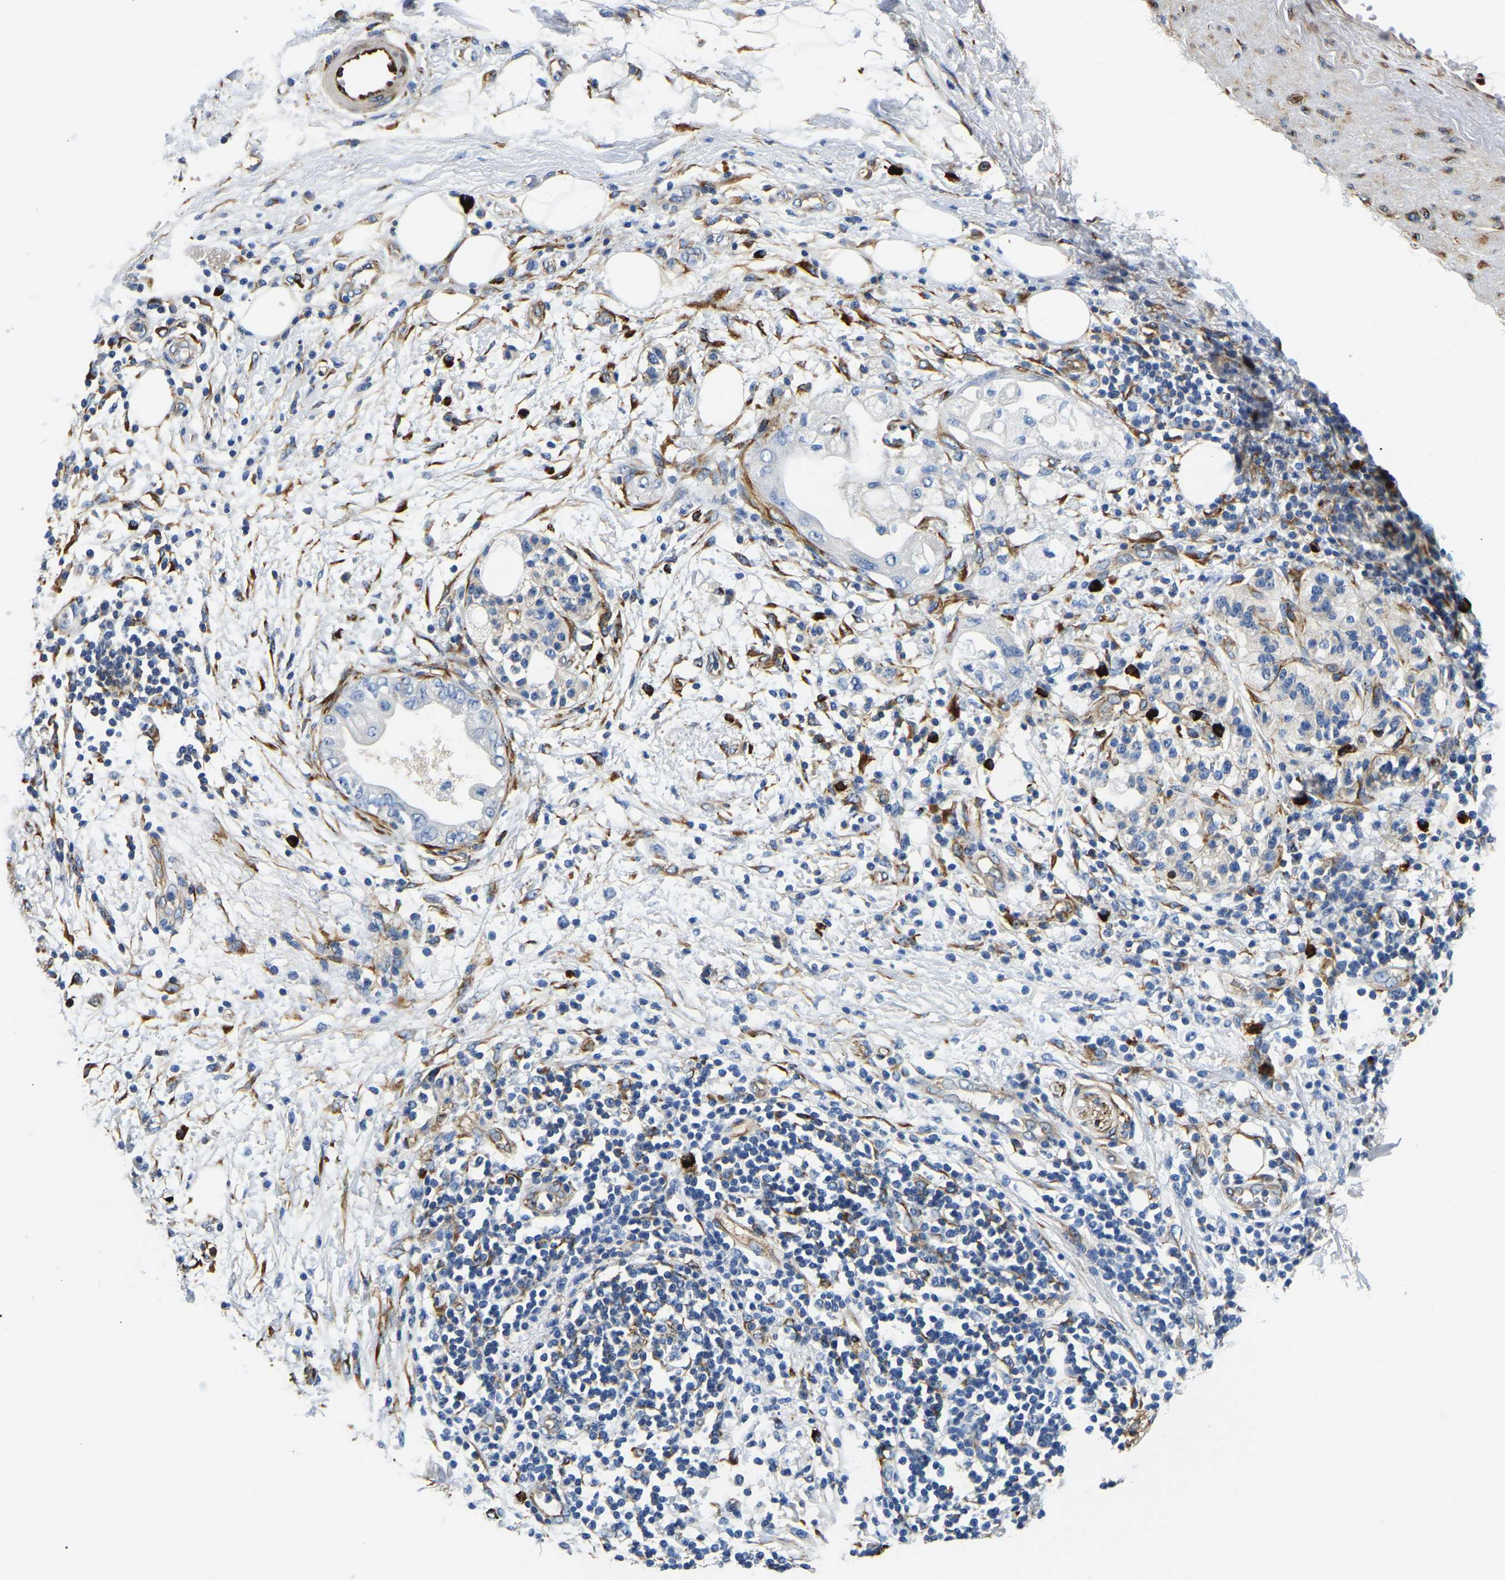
{"staining": {"intensity": "negative", "quantity": "none", "location": "none"}, "tissue": "adipose tissue", "cell_type": "Adipocytes", "image_type": "normal", "snomed": [{"axis": "morphology", "description": "Normal tissue, NOS"}, {"axis": "morphology", "description": "Adenocarcinoma, NOS"}, {"axis": "topography", "description": "Duodenum"}, {"axis": "topography", "description": "Peripheral nerve tissue"}], "caption": "This is an immunohistochemistry image of normal adipose tissue. There is no staining in adipocytes.", "gene": "DUSP8", "patient": {"sex": "female", "age": 60}}